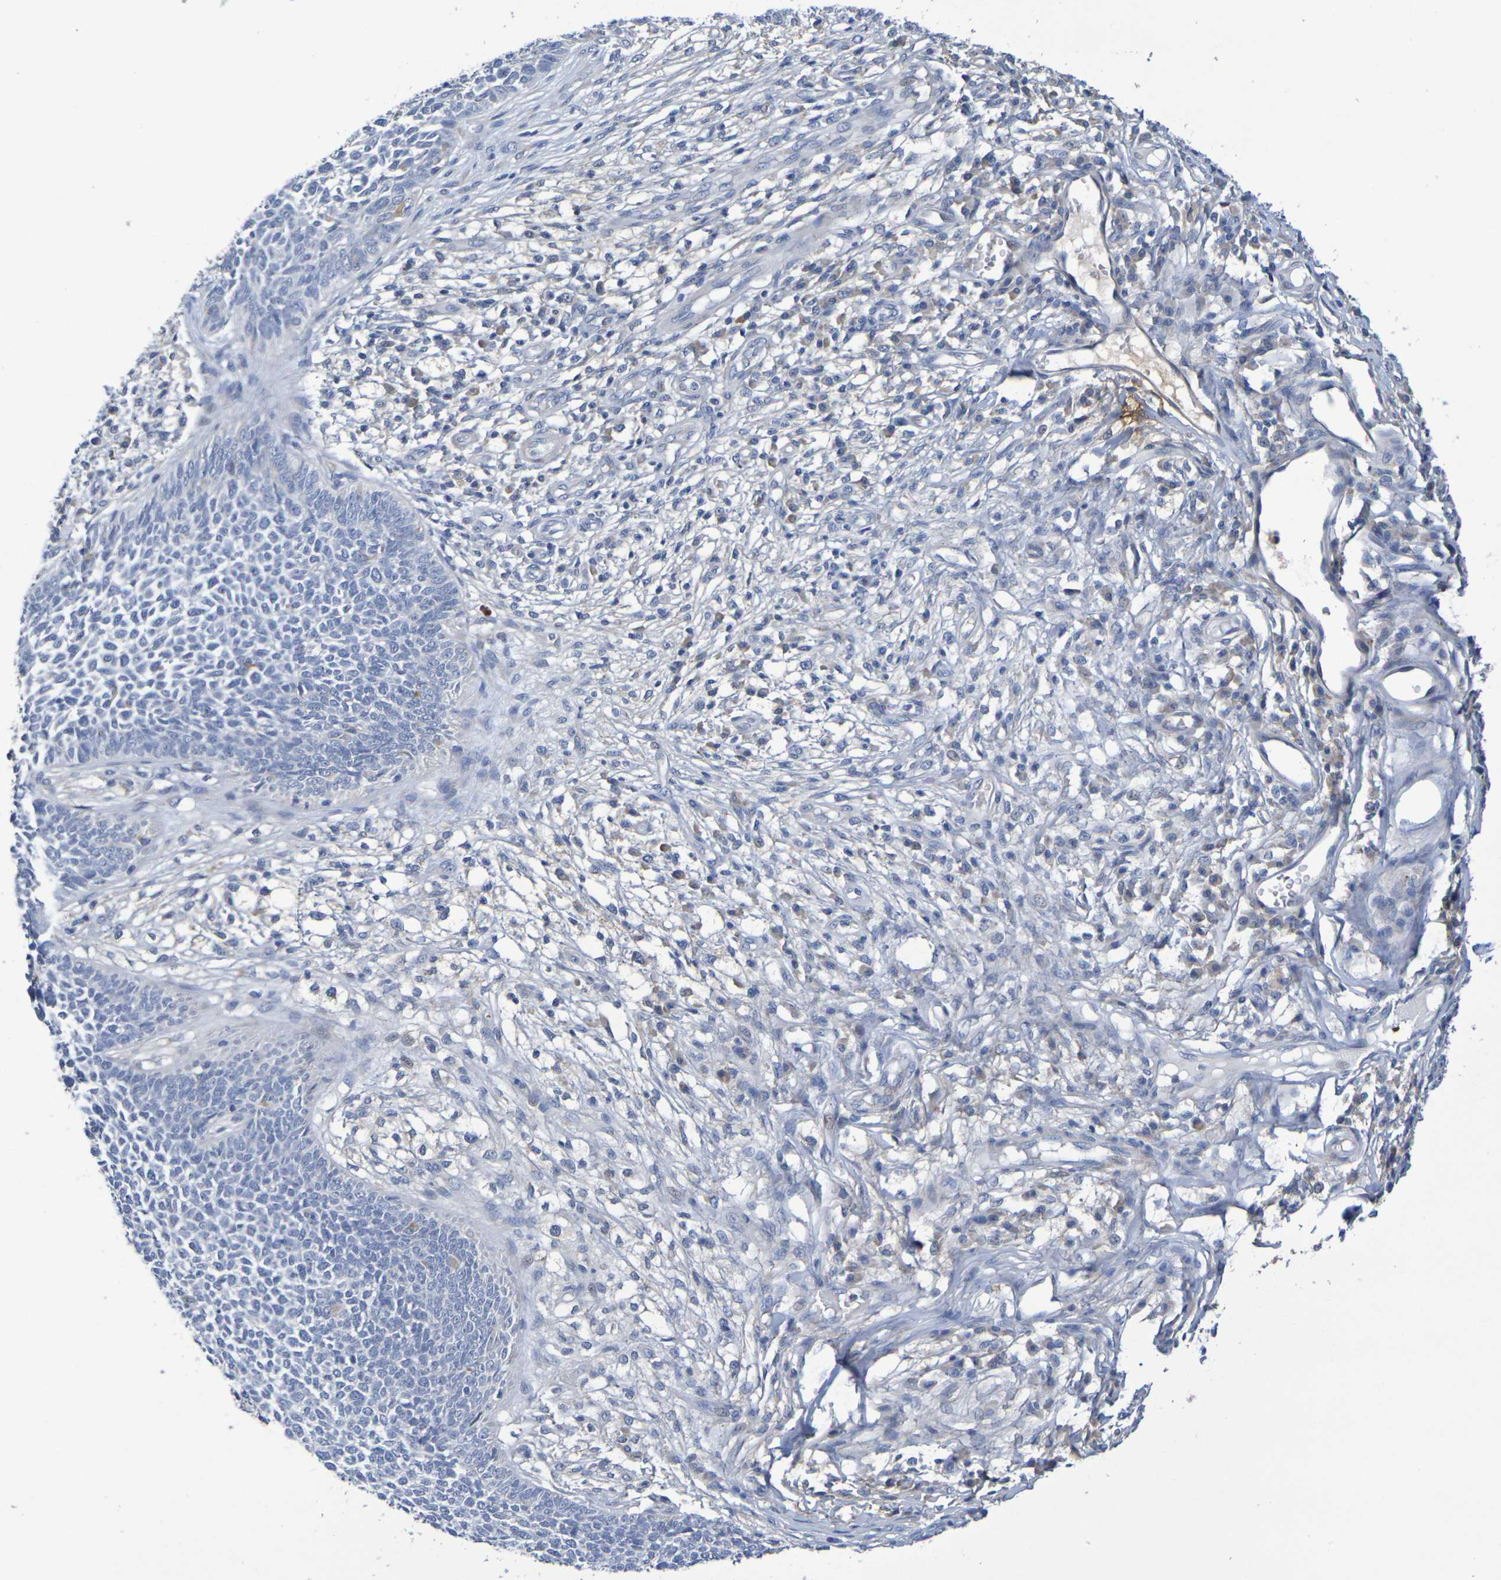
{"staining": {"intensity": "negative", "quantity": "none", "location": "none"}, "tissue": "skin cancer", "cell_type": "Tumor cells", "image_type": "cancer", "snomed": [{"axis": "morphology", "description": "Basal cell carcinoma"}, {"axis": "topography", "description": "Skin"}], "caption": "This is an IHC image of human skin cancer. There is no staining in tumor cells.", "gene": "SDC4", "patient": {"sex": "female", "age": 84}}